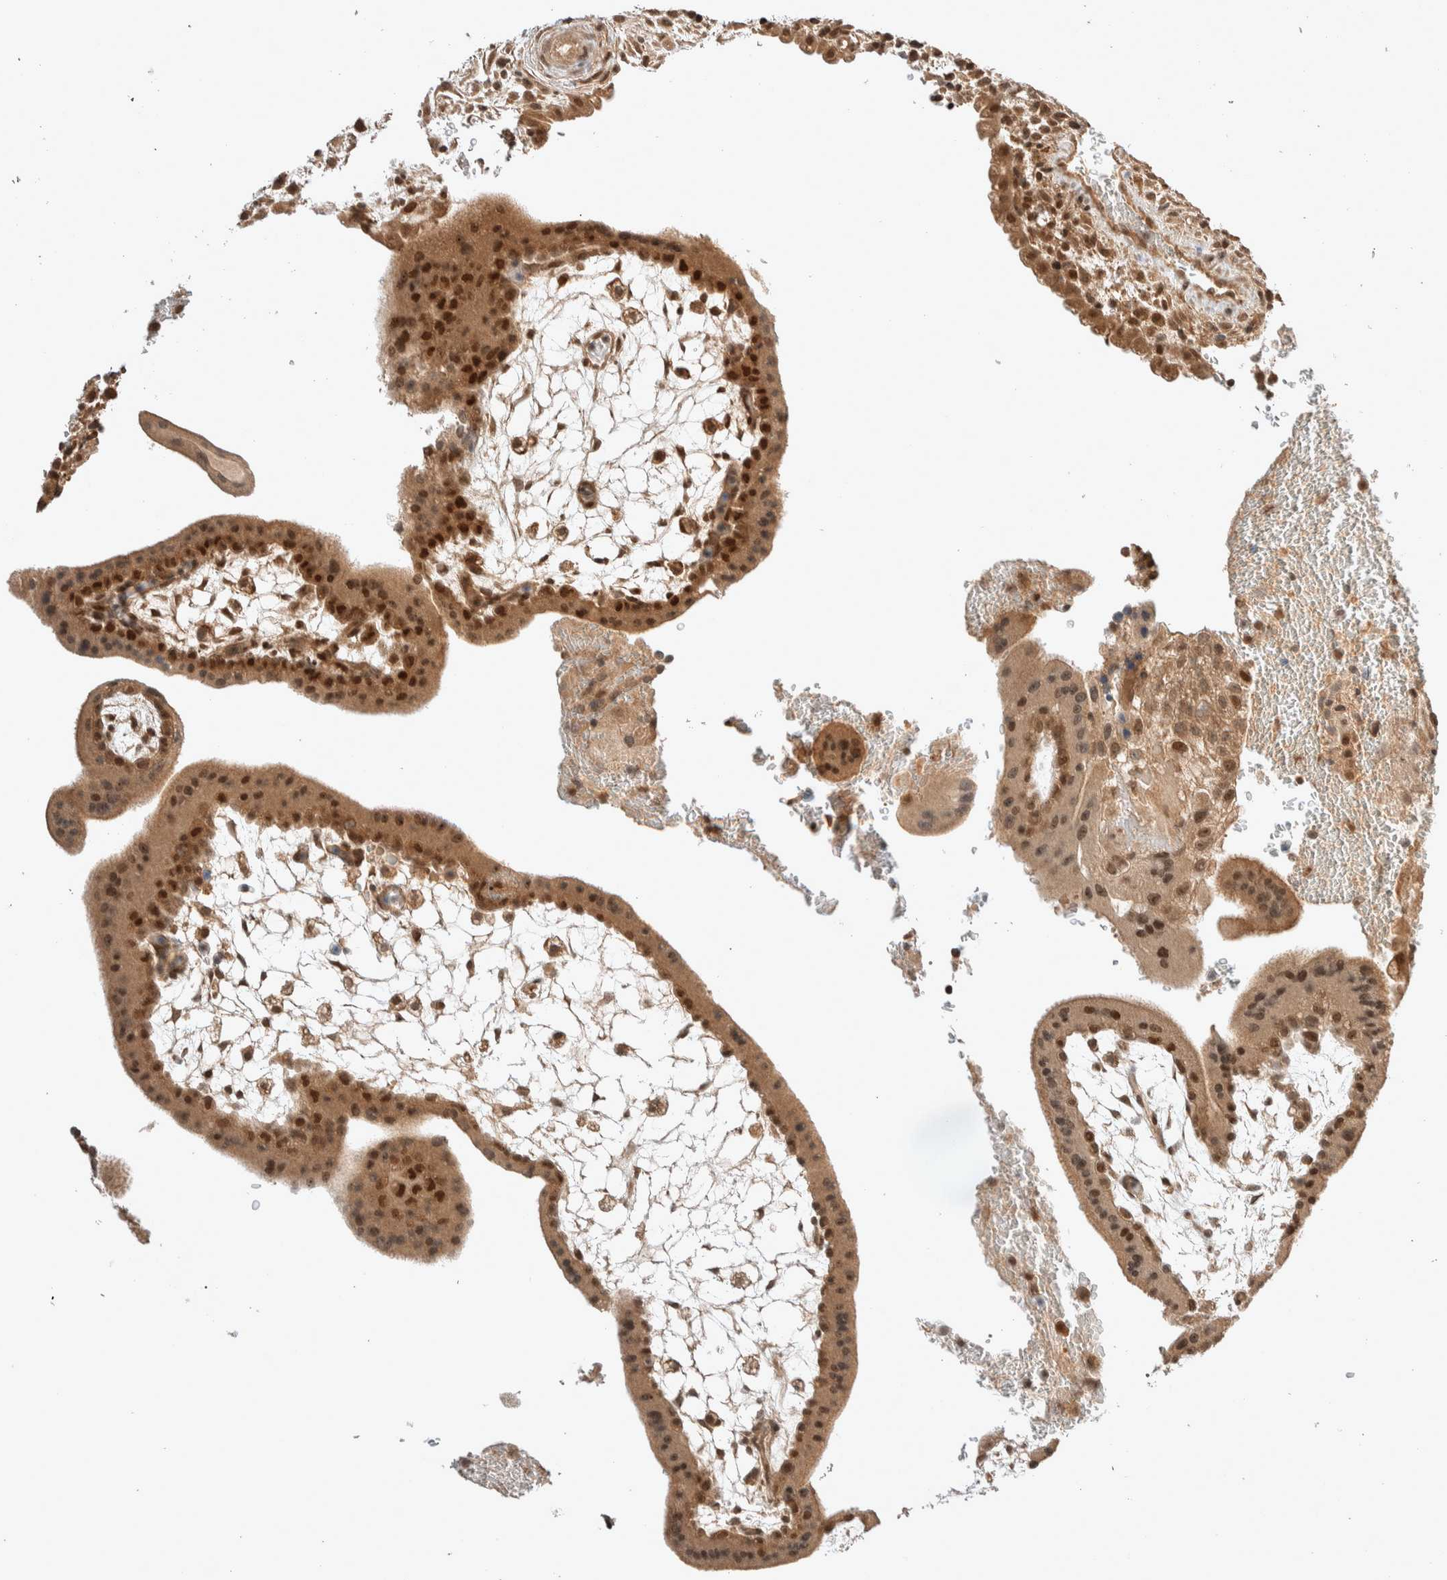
{"staining": {"intensity": "strong", "quantity": ">75%", "location": "cytoplasmic/membranous,nuclear"}, "tissue": "placenta", "cell_type": "Trophoblastic cells", "image_type": "normal", "snomed": [{"axis": "morphology", "description": "Normal tissue, NOS"}, {"axis": "topography", "description": "Placenta"}], "caption": "Normal placenta shows strong cytoplasmic/membranous,nuclear positivity in about >75% of trophoblastic cells, visualized by immunohistochemistry. Immunohistochemistry (ihc) stains the protein of interest in brown and the nuclei are stained blue.", "gene": "THRA", "patient": {"sex": "female", "age": 35}}